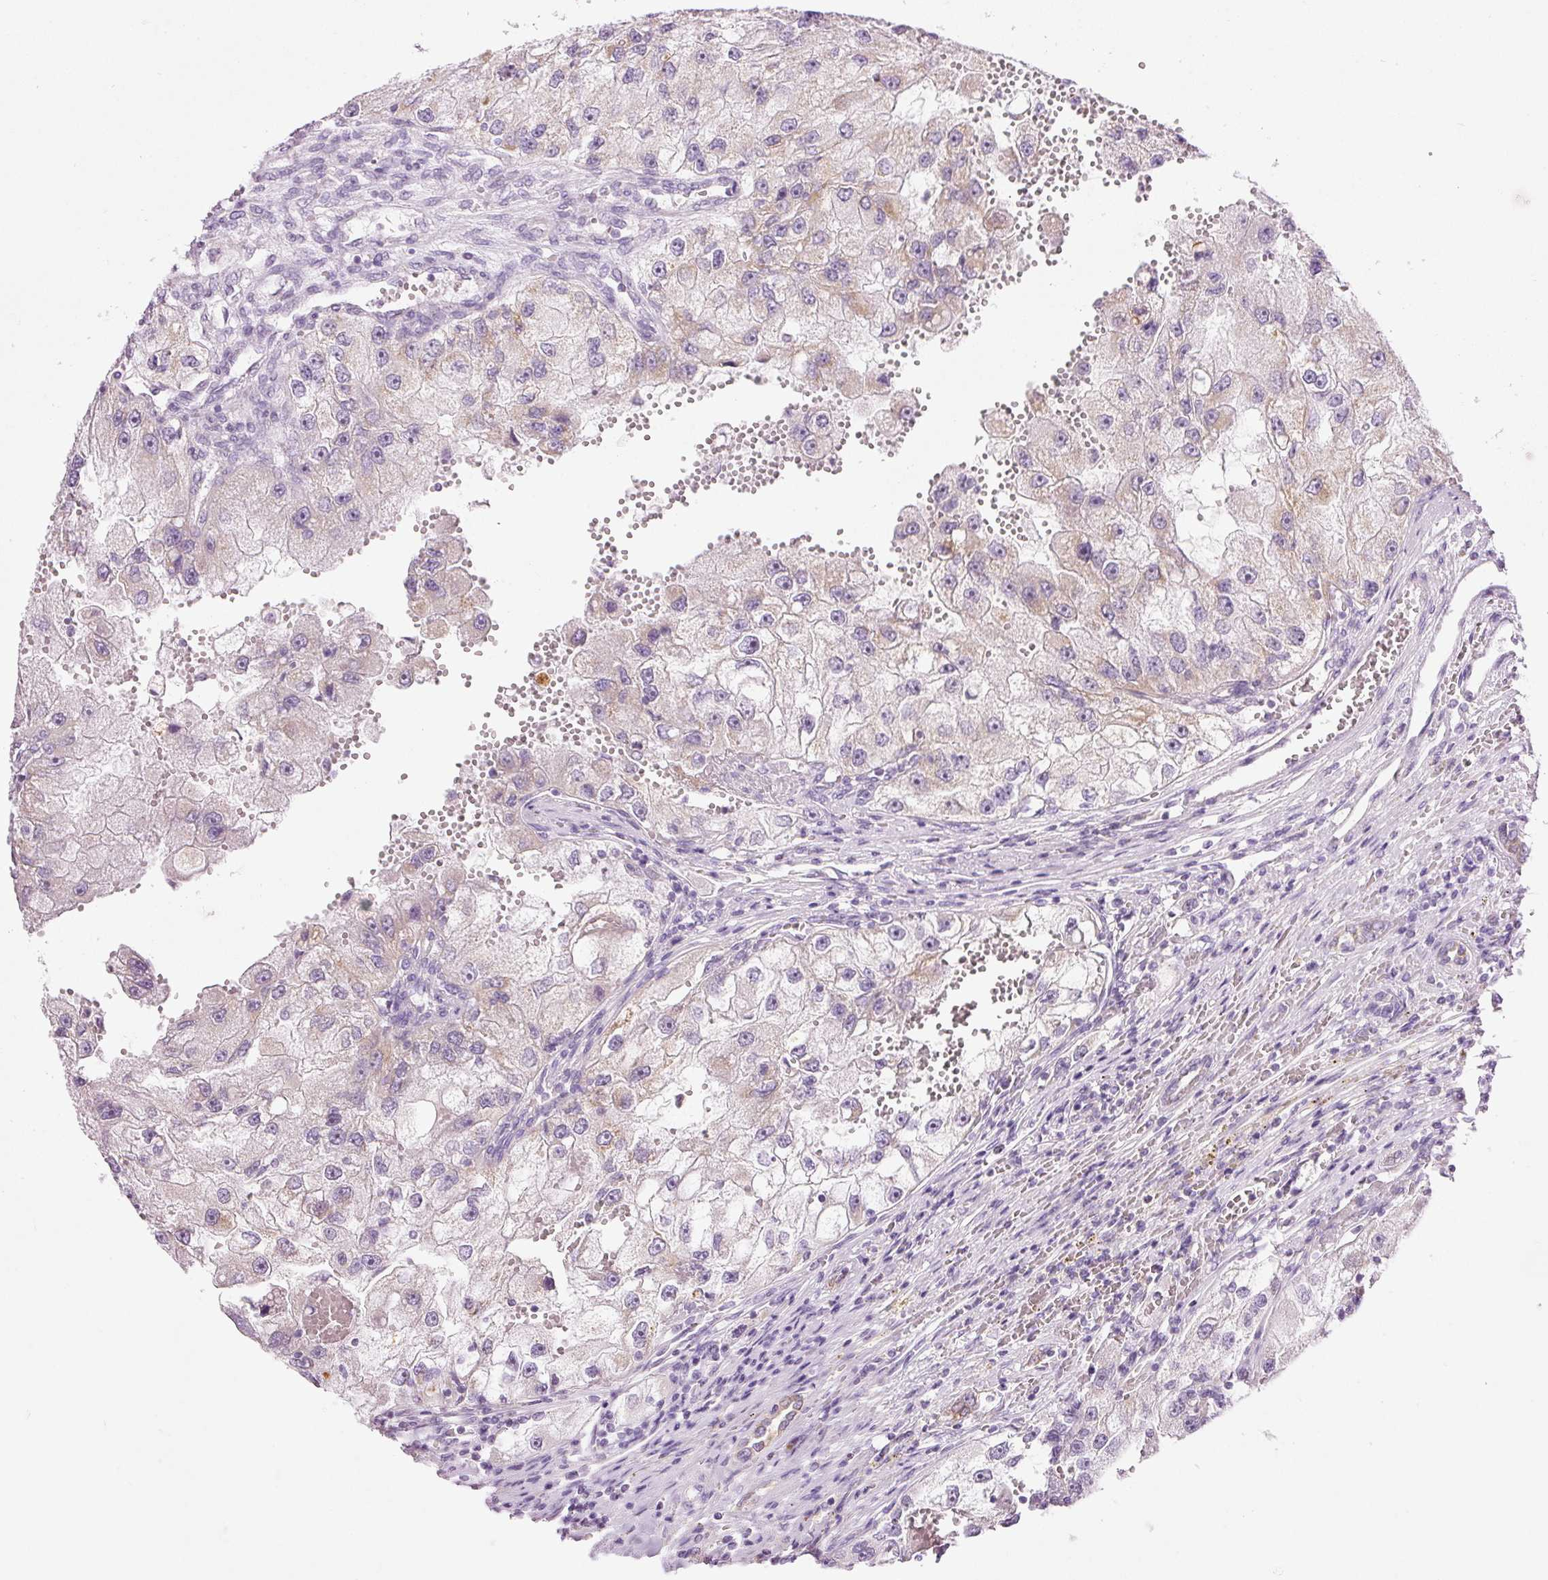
{"staining": {"intensity": "negative", "quantity": "none", "location": "none"}, "tissue": "renal cancer", "cell_type": "Tumor cells", "image_type": "cancer", "snomed": [{"axis": "morphology", "description": "Adenocarcinoma, NOS"}, {"axis": "topography", "description": "Kidney"}], "caption": "This photomicrograph is of adenocarcinoma (renal) stained with immunohistochemistry (IHC) to label a protein in brown with the nuclei are counter-stained blue. There is no positivity in tumor cells.", "gene": "CARD16", "patient": {"sex": "male", "age": 63}}